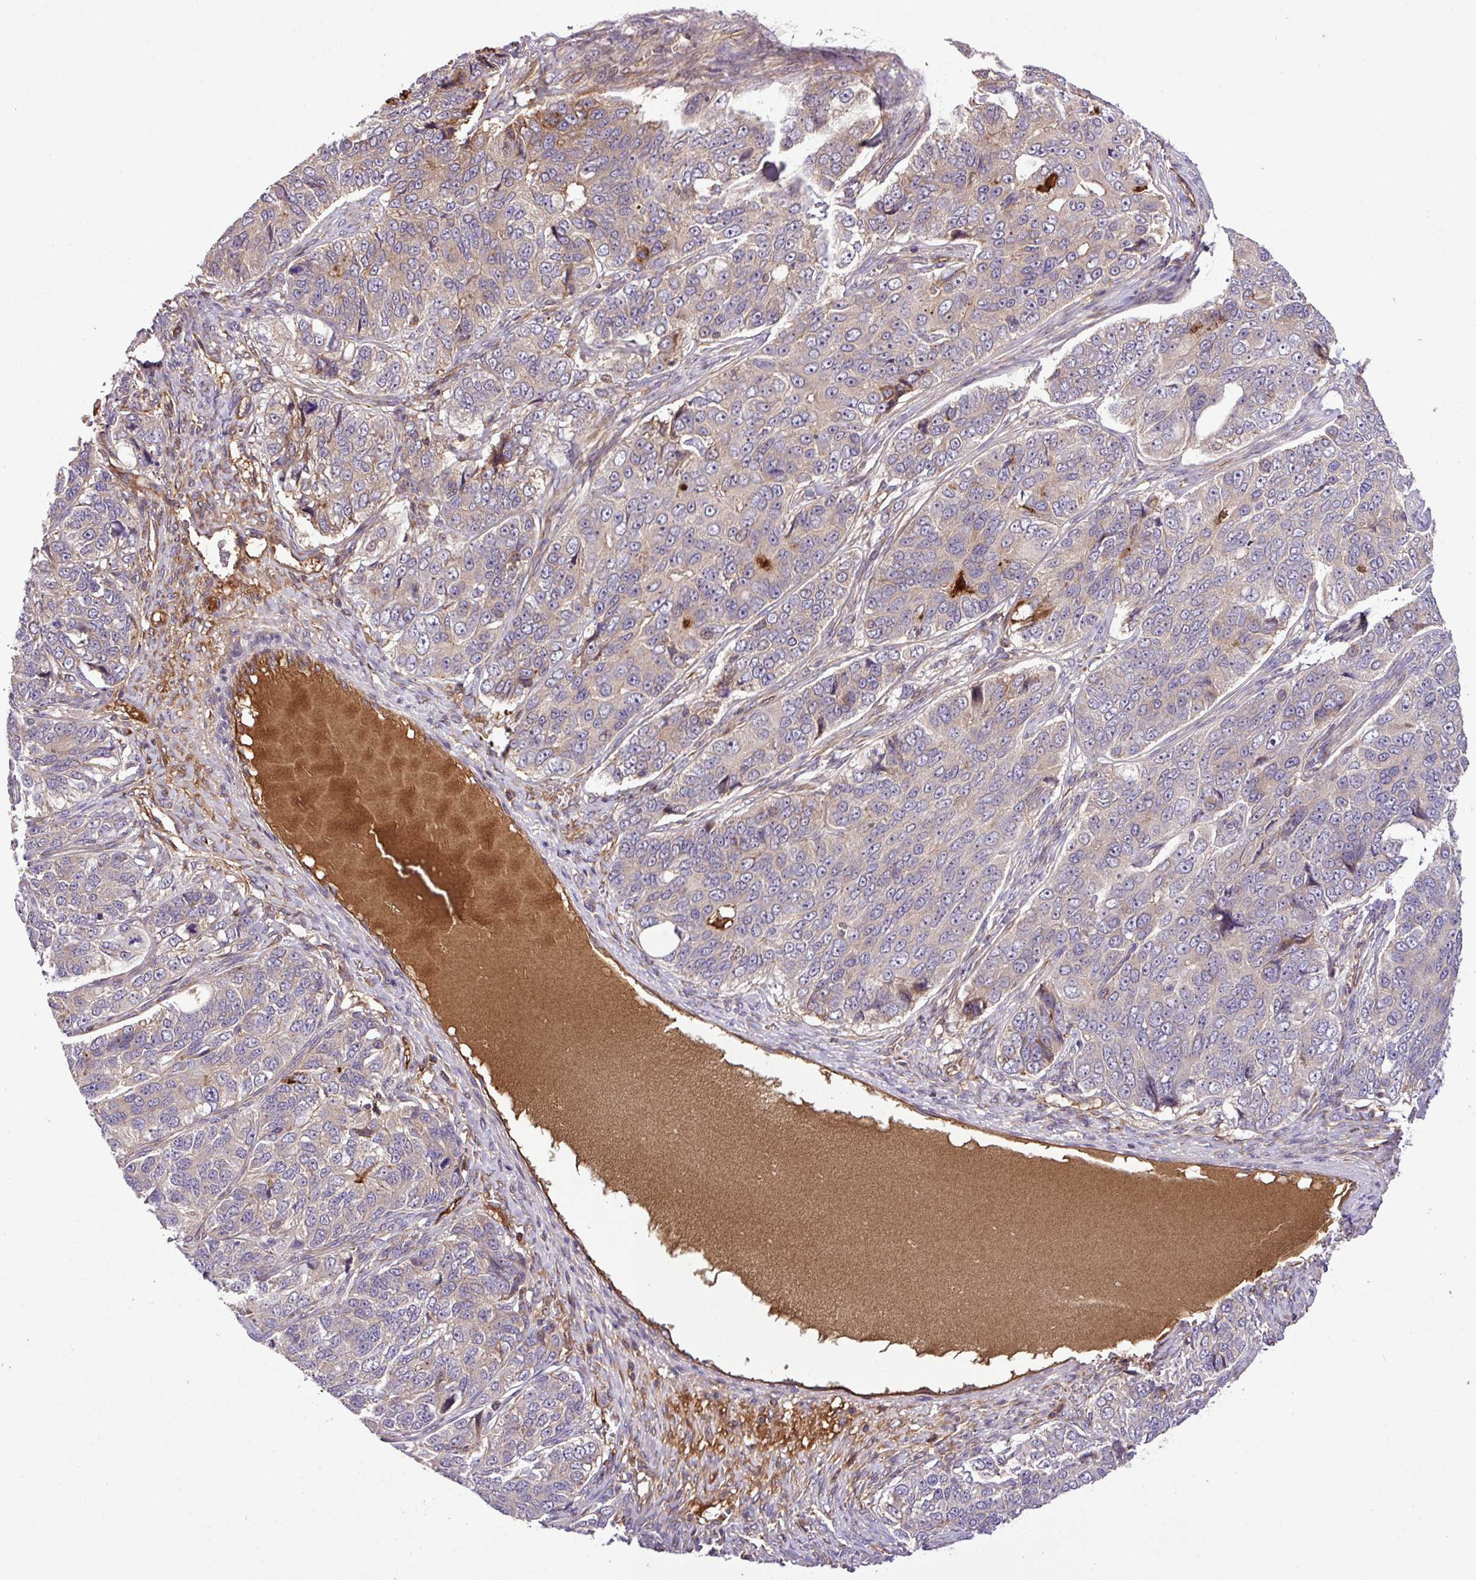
{"staining": {"intensity": "negative", "quantity": "none", "location": "none"}, "tissue": "ovarian cancer", "cell_type": "Tumor cells", "image_type": "cancer", "snomed": [{"axis": "morphology", "description": "Carcinoma, endometroid"}, {"axis": "topography", "description": "Ovary"}], "caption": "A high-resolution histopathology image shows immunohistochemistry (IHC) staining of ovarian cancer (endometroid carcinoma), which reveals no significant positivity in tumor cells.", "gene": "ZNF266", "patient": {"sex": "female", "age": 51}}